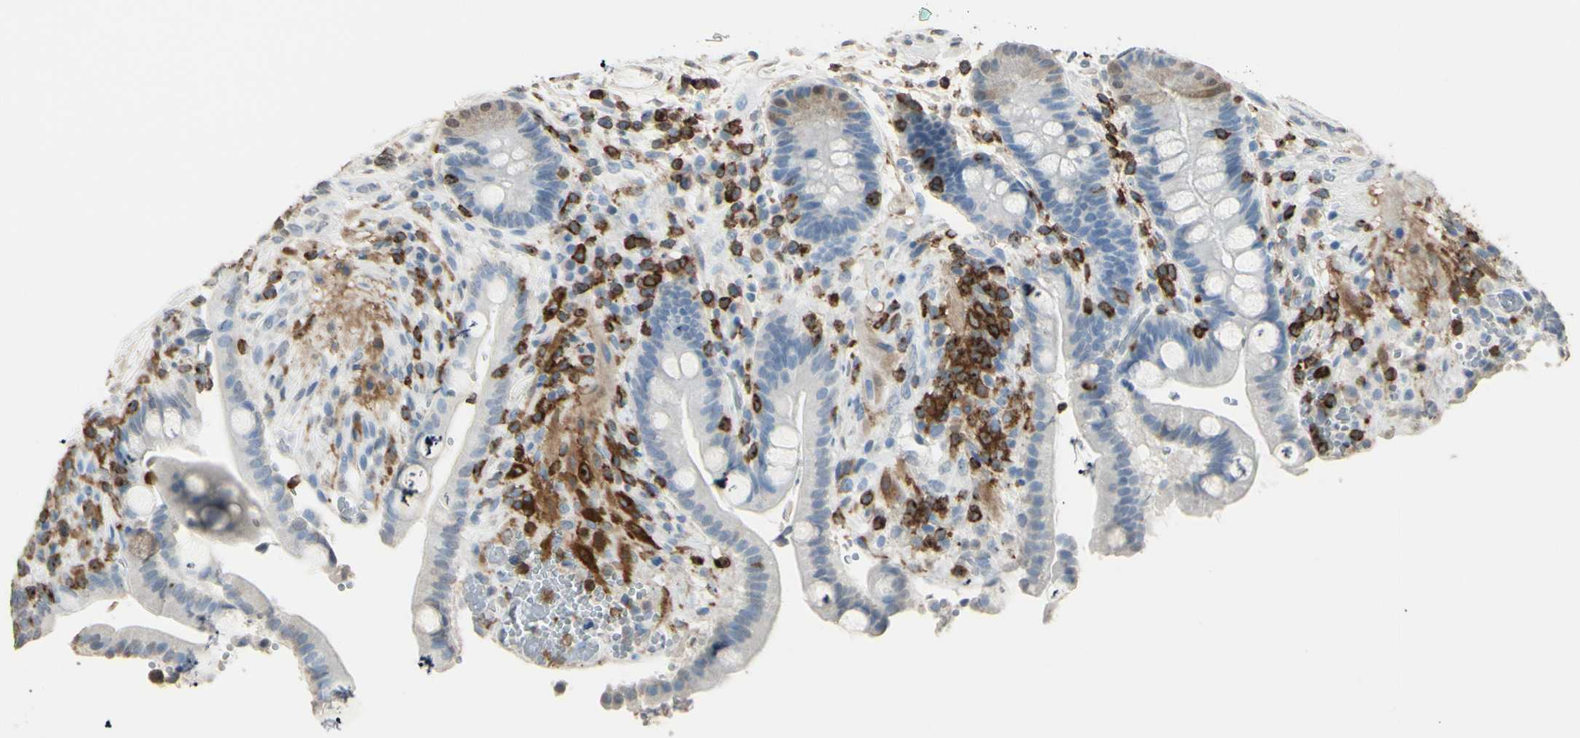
{"staining": {"intensity": "negative", "quantity": "none", "location": "none"}, "tissue": "colon", "cell_type": "Endothelial cells", "image_type": "normal", "snomed": [{"axis": "morphology", "description": "Normal tissue, NOS"}, {"axis": "topography", "description": "Colon"}], "caption": "This photomicrograph is of unremarkable colon stained with IHC to label a protein in brown with the nuclei are counter-stained blue. There is no expression in endothelial cells.", "gene": "PSTPIP1", "patient": {"sex": "male", "age": 73}}